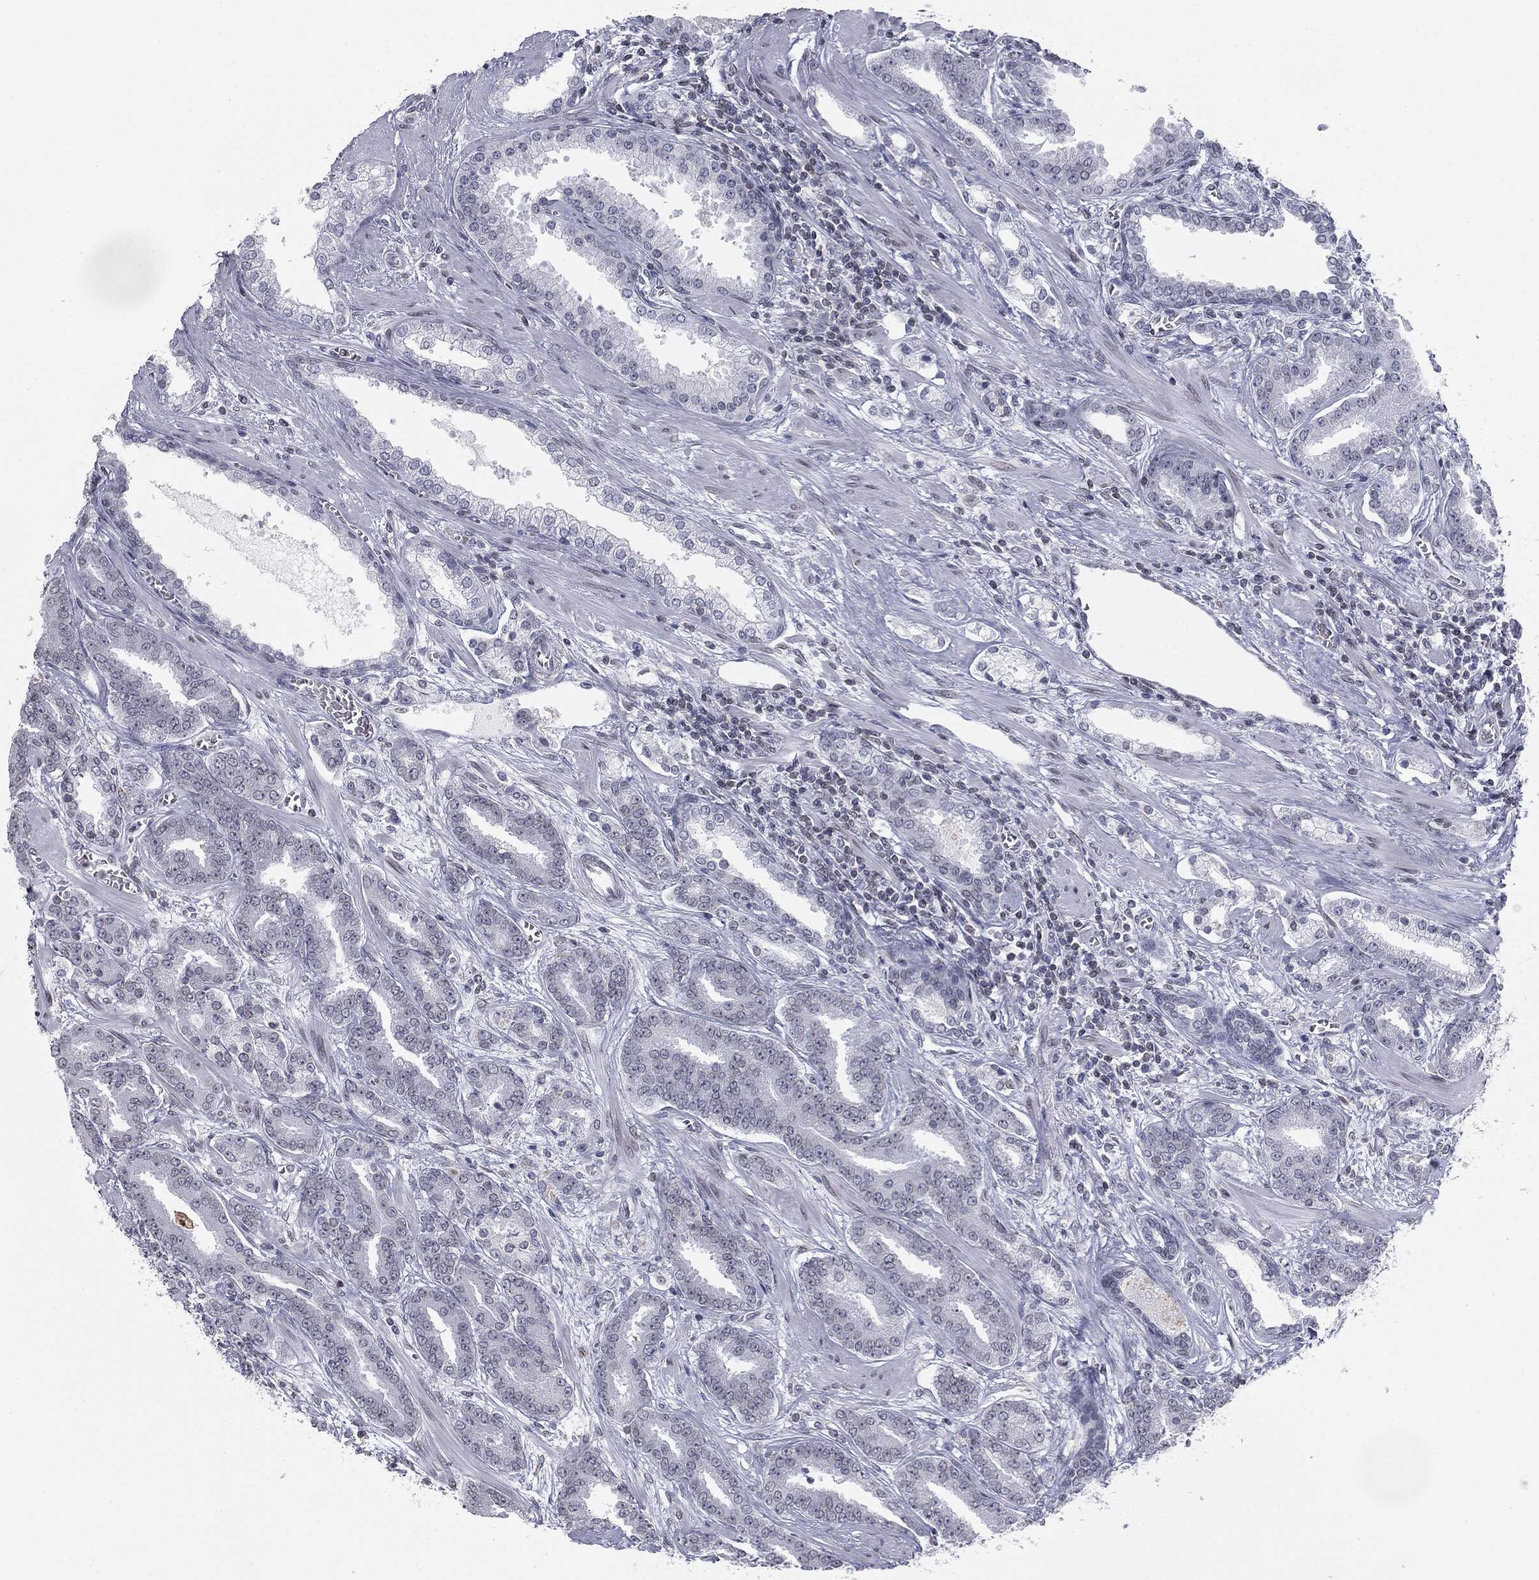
{"staining": {"intensity": "negative", "quantity": "none", "location": "none"}, "tissue": "prostate cancer", "cell_type": "Tumor cells", "image_type": "cancer", "snomed": [{"axis": "morphology", "description": "Adenocarcinoma, High grade"}, {"axis": "topography", "description": "Prostate"}], "caption": "Prostate cancer (high-grade adenocarcinoma) stained for a protein using IHC displays no positivity tumor cells.", "gene": "ALDOB", "patient": {"sex": "male", "age": 60}}